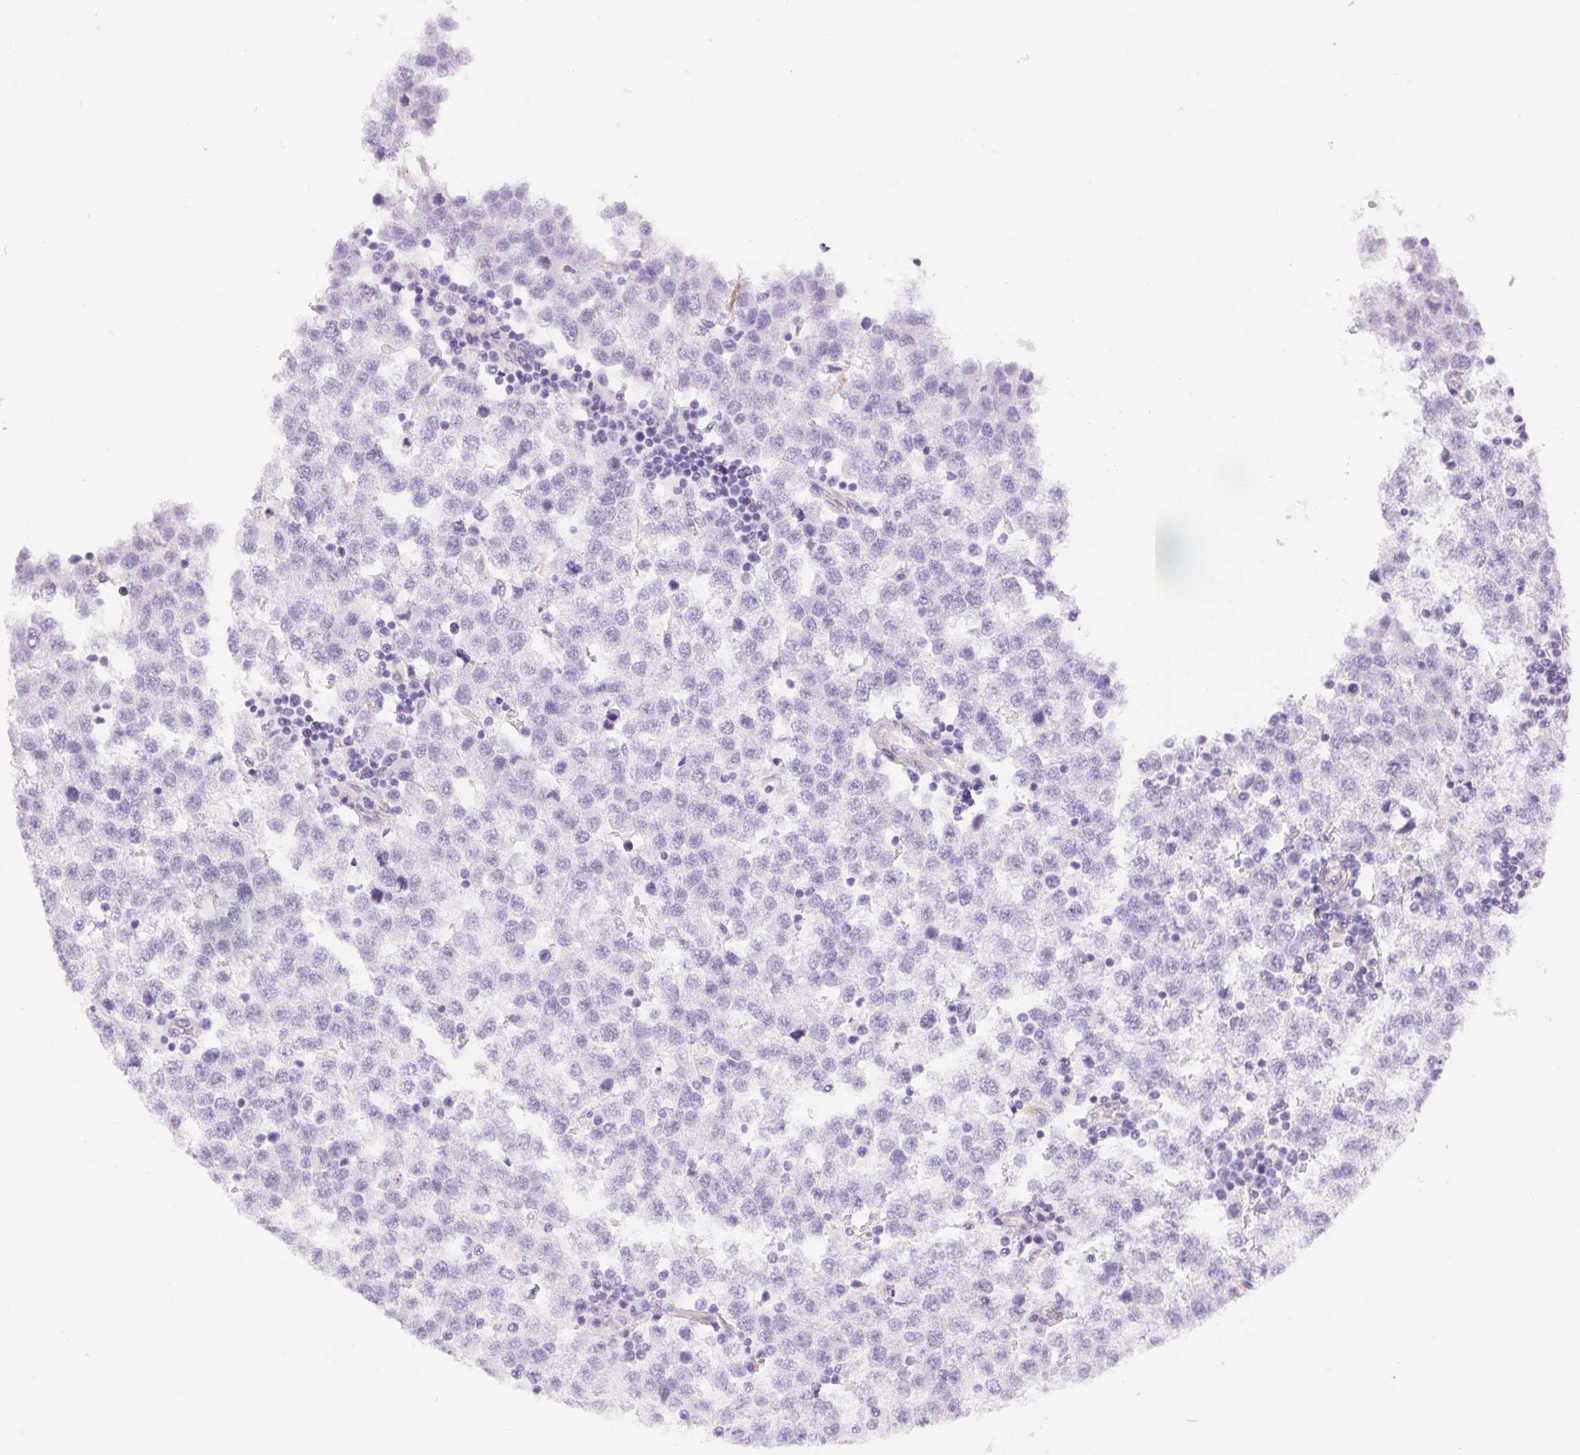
{"staining": {"intensity": "negative", "quantity": "none", "location": "none"}, "tissue": "testis cancer", "cell_type": "Tumor cells", "image_type": "cancer", "snomed": [{"axis": "morphology", "description": "Seminoma, NOS"}, {"axis": "topography", "description": "Testis"}], "caption": "An immunohistochemistry (IHC) photomicrograph of testis seminoma is shown. There is no staining in tumor cells of testis seminoma. (Brightfield microscopy of DAB (3,3'-diaminobenzidine) immunohistochemistry at high magnification).", "gene": "GFAP", "patient": {"sex": "male", "age": 34}}